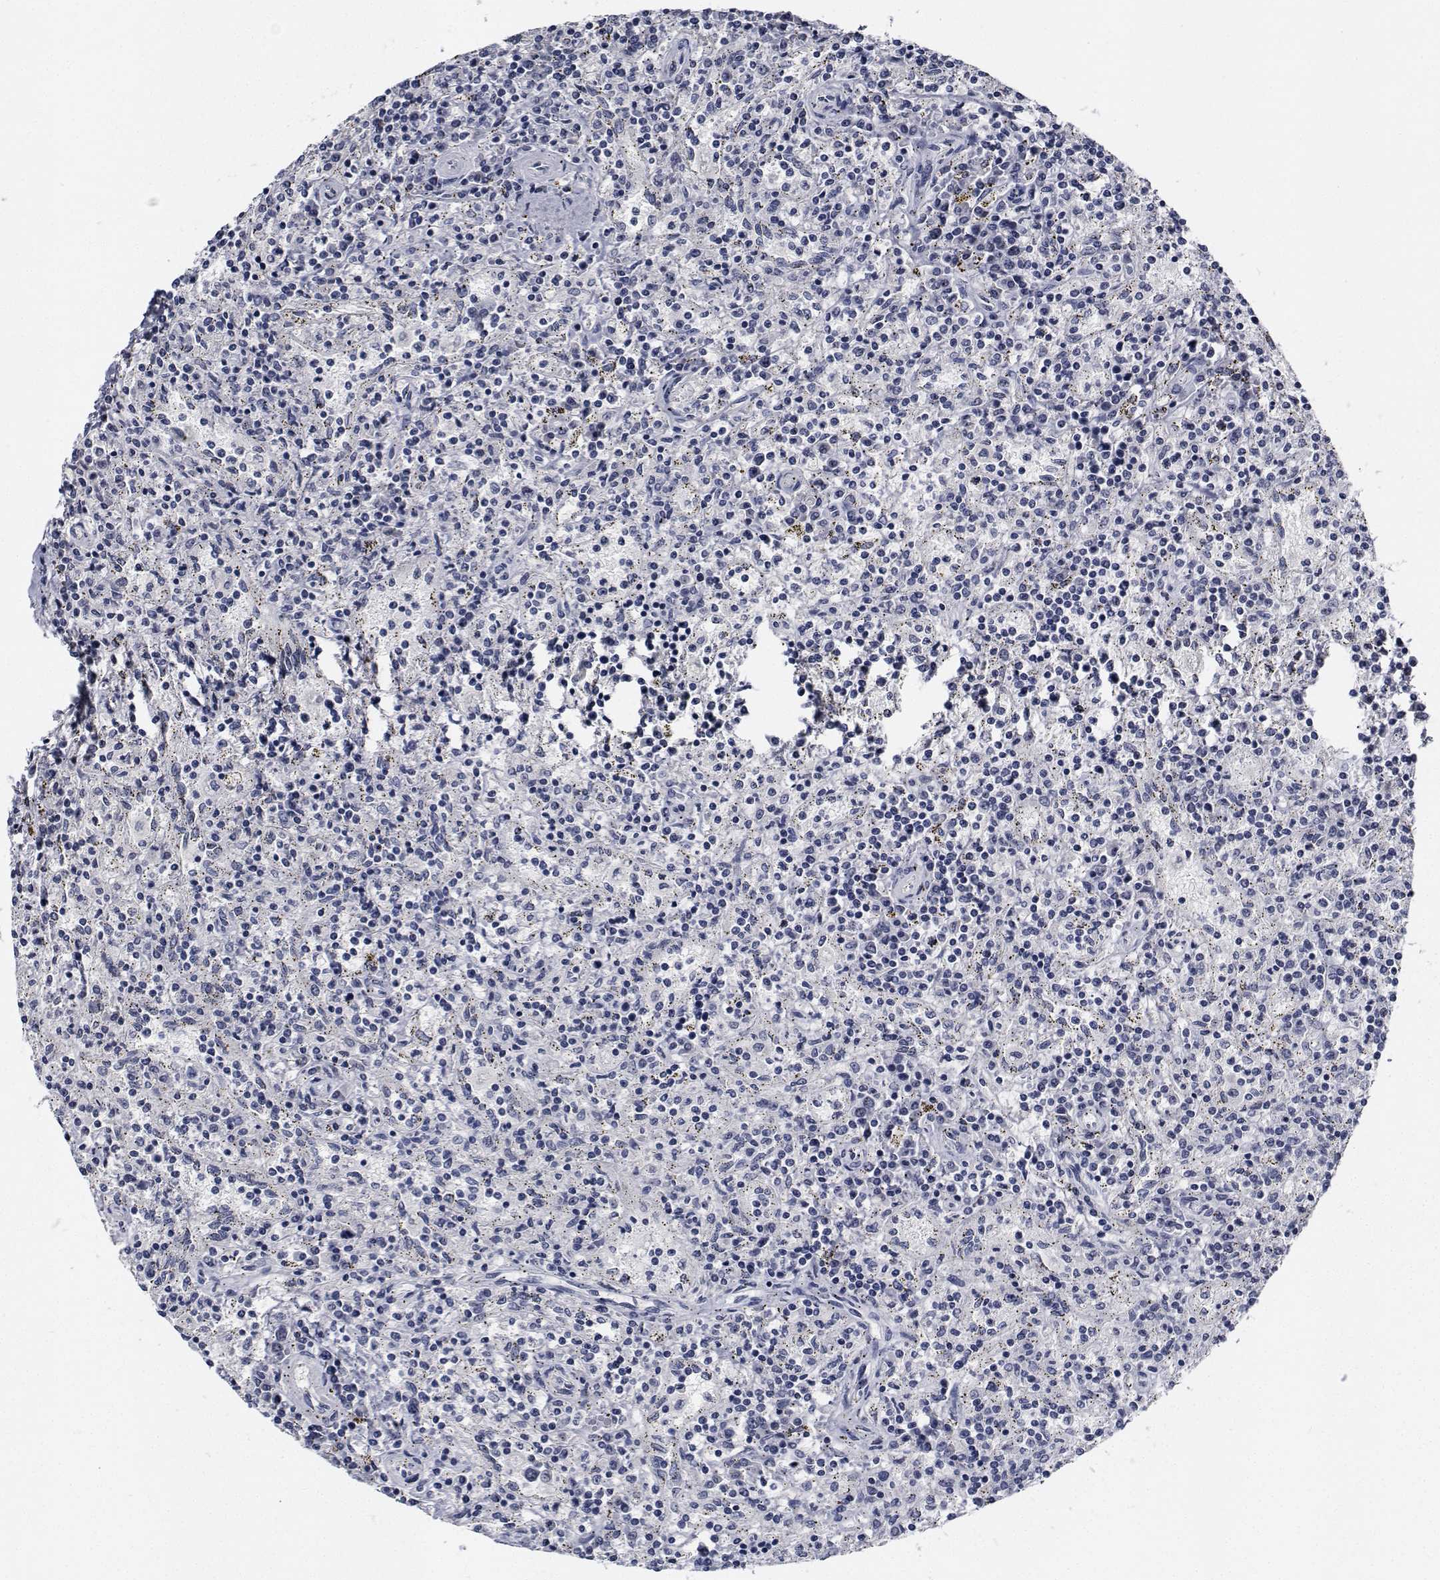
{"staining": {"intensity": "negative", "quantity": "none", "location": "none"}, "tissue": "lymphoma", "cell_type": "Tumor cells", "image_type": "cancer", "snomed": [{"axis": "morphology", "description": "Malignant lymphoma, non-Hodgkin's type, Low grade"}, {"axis": "topography", "description": "Spleen"}], "caption": "Immunohistochemistry histopathology image of human lymphoma stained for a protein (brown), which reveals no staining in tumor cells.", "gene": "NVL", "patient": {"sex": "male", "age": 62}}